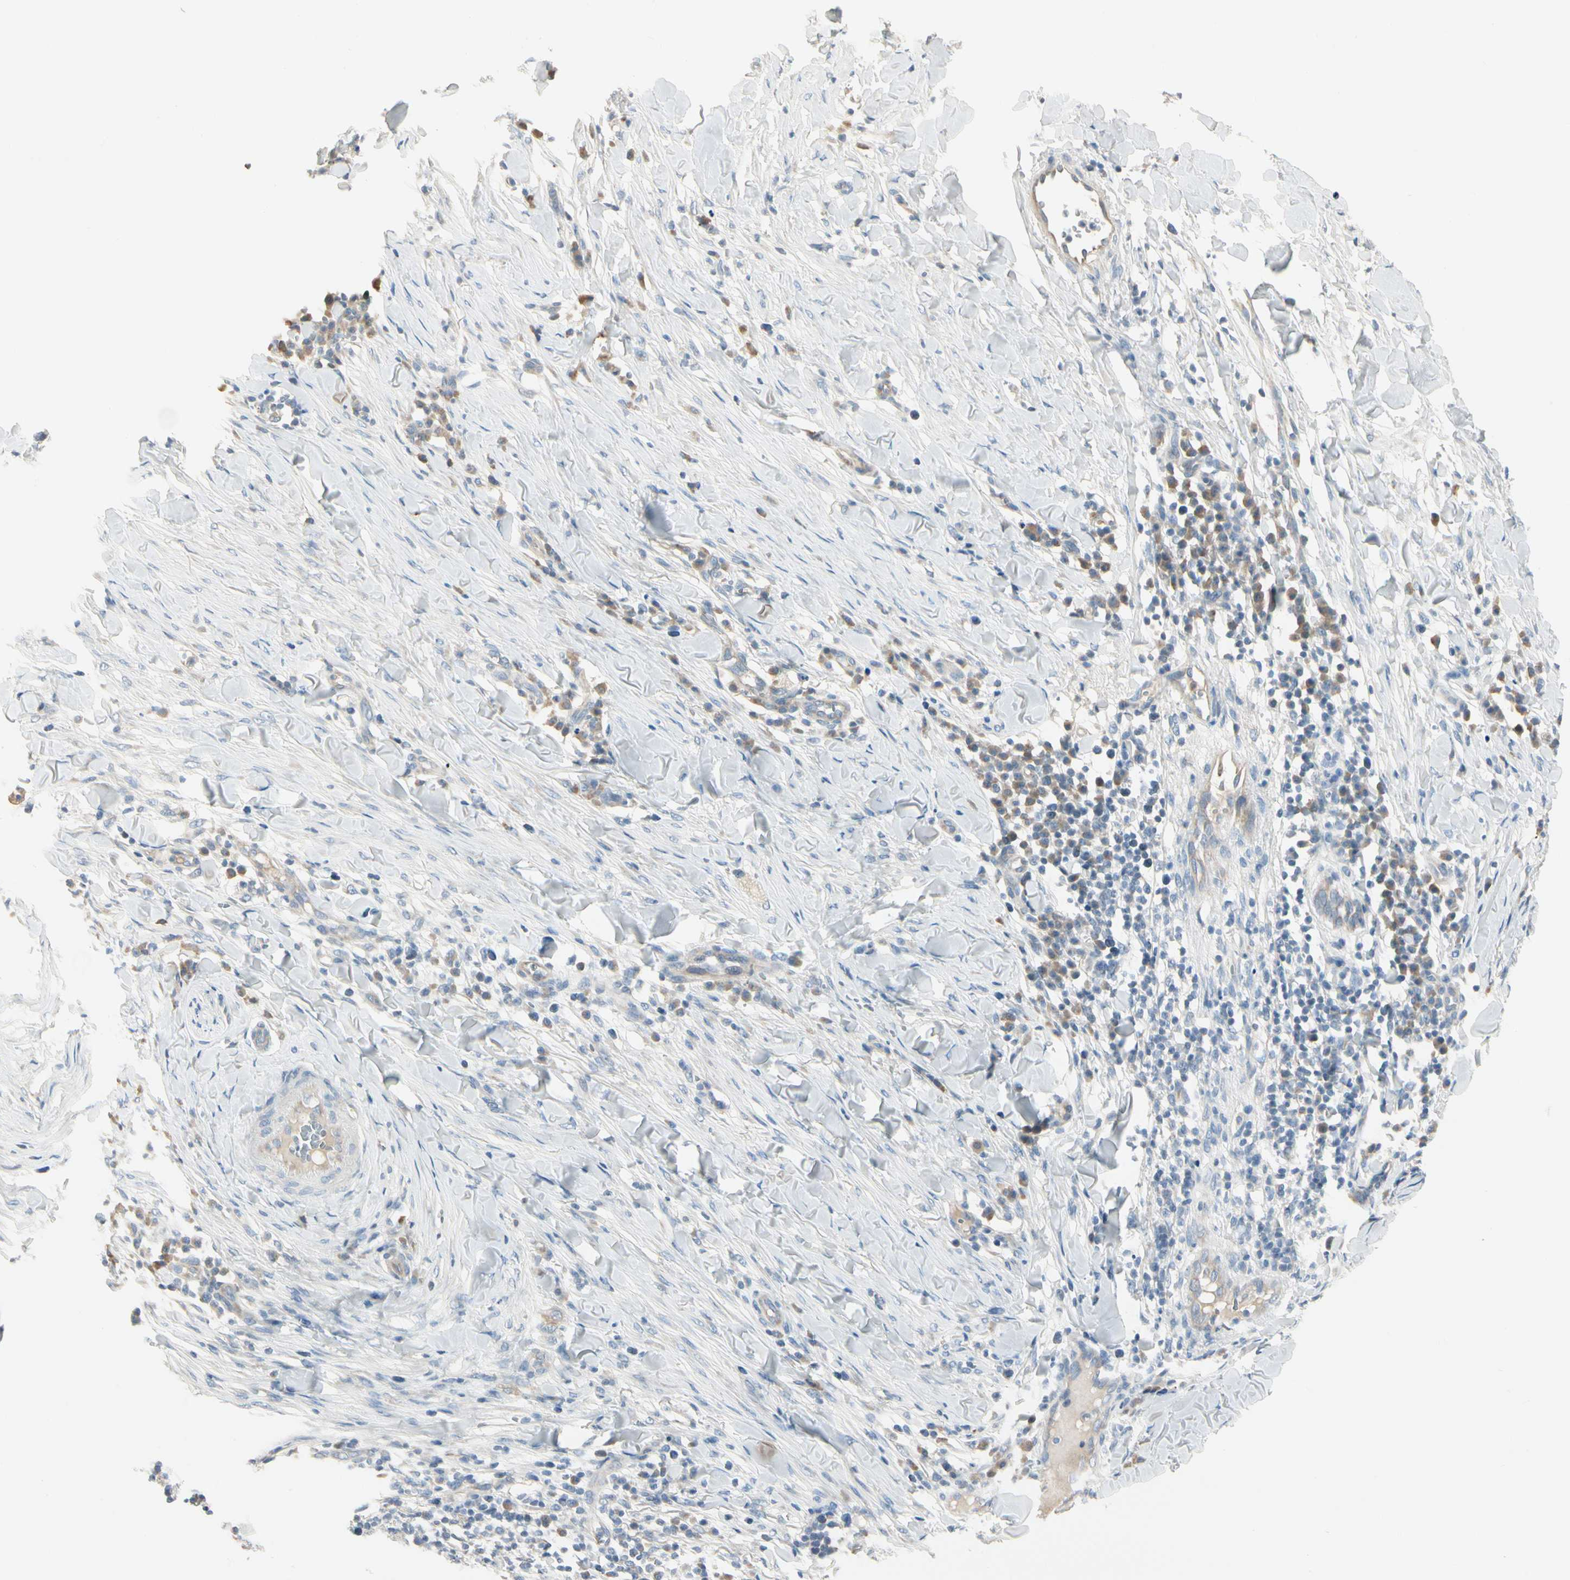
{"staining": {"intensity": "negative", "quantity": "none", "location": "none"}, "tissue": "skin cancer", "cell_type": "Tumor cells", "image_type": "cancer", "snomed": [{"axis": "morphology", "description": "Squamous cell carcinoma, NOS"}, {"axis": "topography", "description": "Skin"}], "caption": "High magnification brightfield microscopy of squamous cell carcinoma (skin) stained with DAB (brown) and counterstained with hematoxylin (blue): tumor cells show no significant expression.", "gene": "SPINK4", "patient": {"sex": "male", "age": 24}}